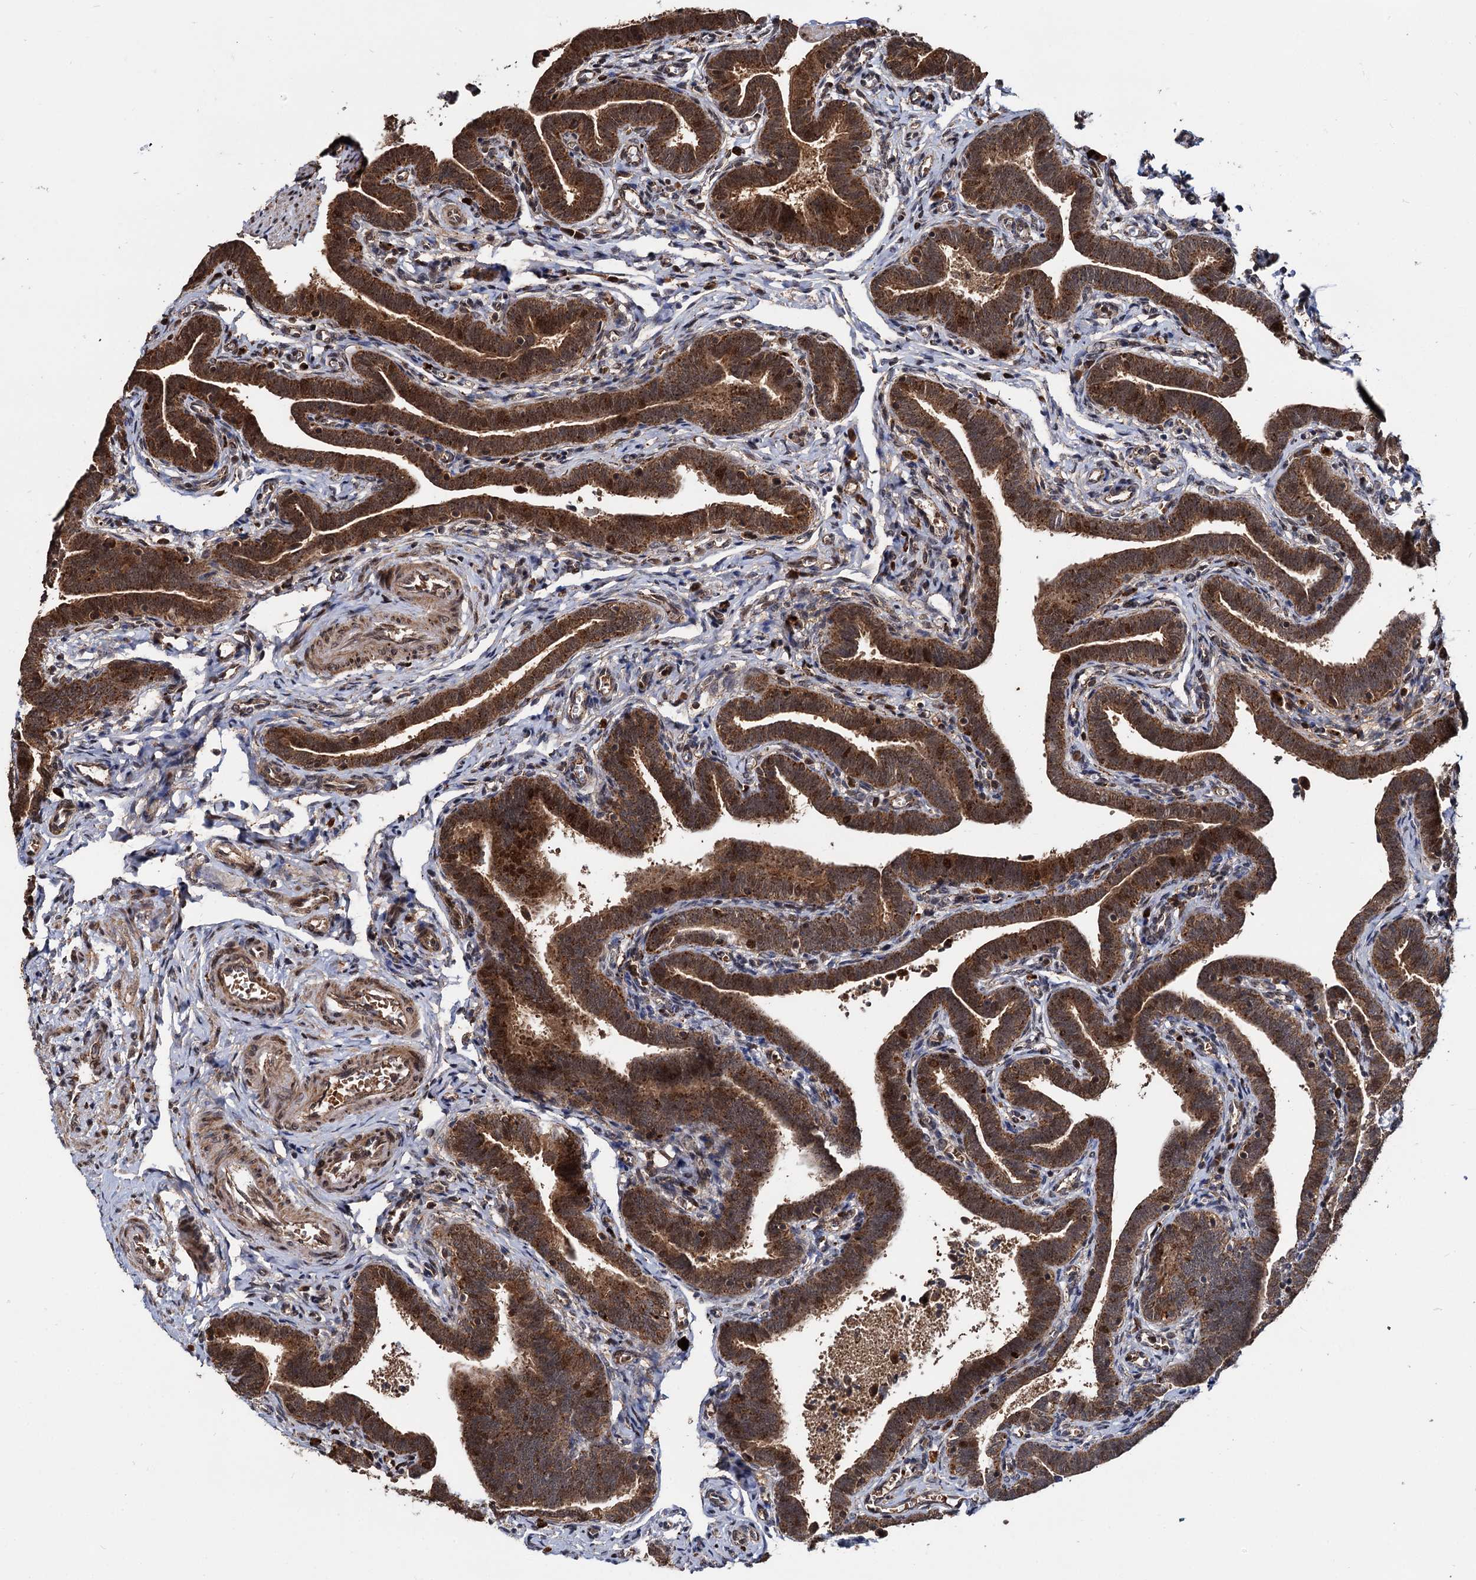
{"staining": {"intensity": "strong", "quantity": ">75%", "location": "cytoplasmic/membranous,nuclear"}, "tissue": "fallopian tube", "cell_type": "Glandular cells", "image_type": "normal", "snomed": [{"axis": "morphology", "description": "Normal tissue, NOS"}, {"axis": "topography", "description": "Fallopian tube"}], "caption": "Immunohistochemical staining of normal human fallopian tube exhibits high levels of strong cytoplasmic/membranous,nuclear staining in approximately >75% of glandular cells.", "gene": "CEP192", "patient": {"sex": "female", "age": 36}}